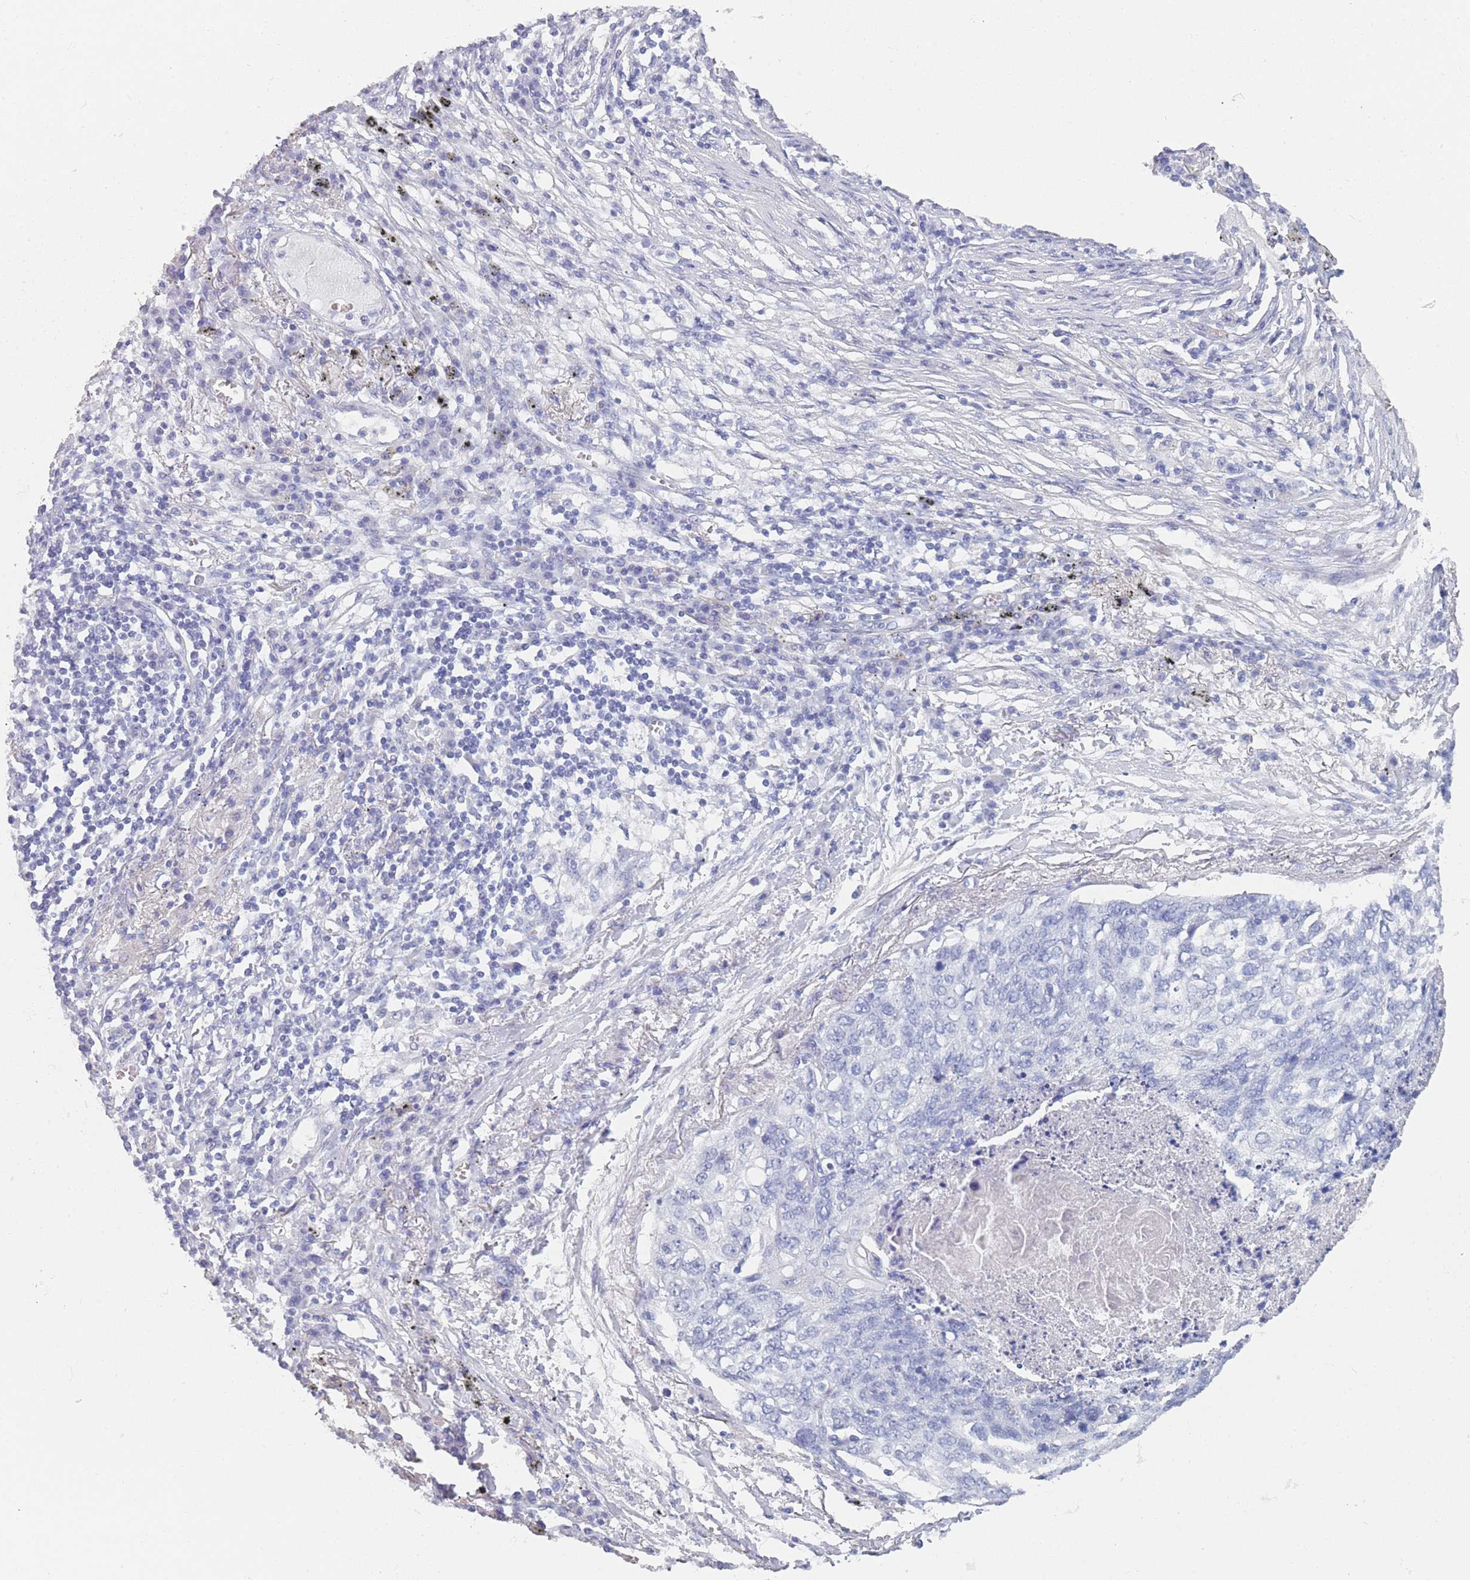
{"staining": {"intensity": "negative", "quantity": "none", "location": "none"}, "tissue": "lung cancer", "cell_type": "Tumor cells", "image_type": "cancer", "snomed": [{"axis": "morphology", "description": "Squamous cell carcinoma, NOS"}, {"axis": "topography", "description": "Lung"}], "caption": "Tumor cells show no significant protein expression in lung squamous cell carcinoma. Brightfield microscopy of IHC stained with DAB (brown) and hematoxylin (blue), captured at high magnification.", "gene": "OR5D16", "patient": {"sex": "female", "age": 63}}